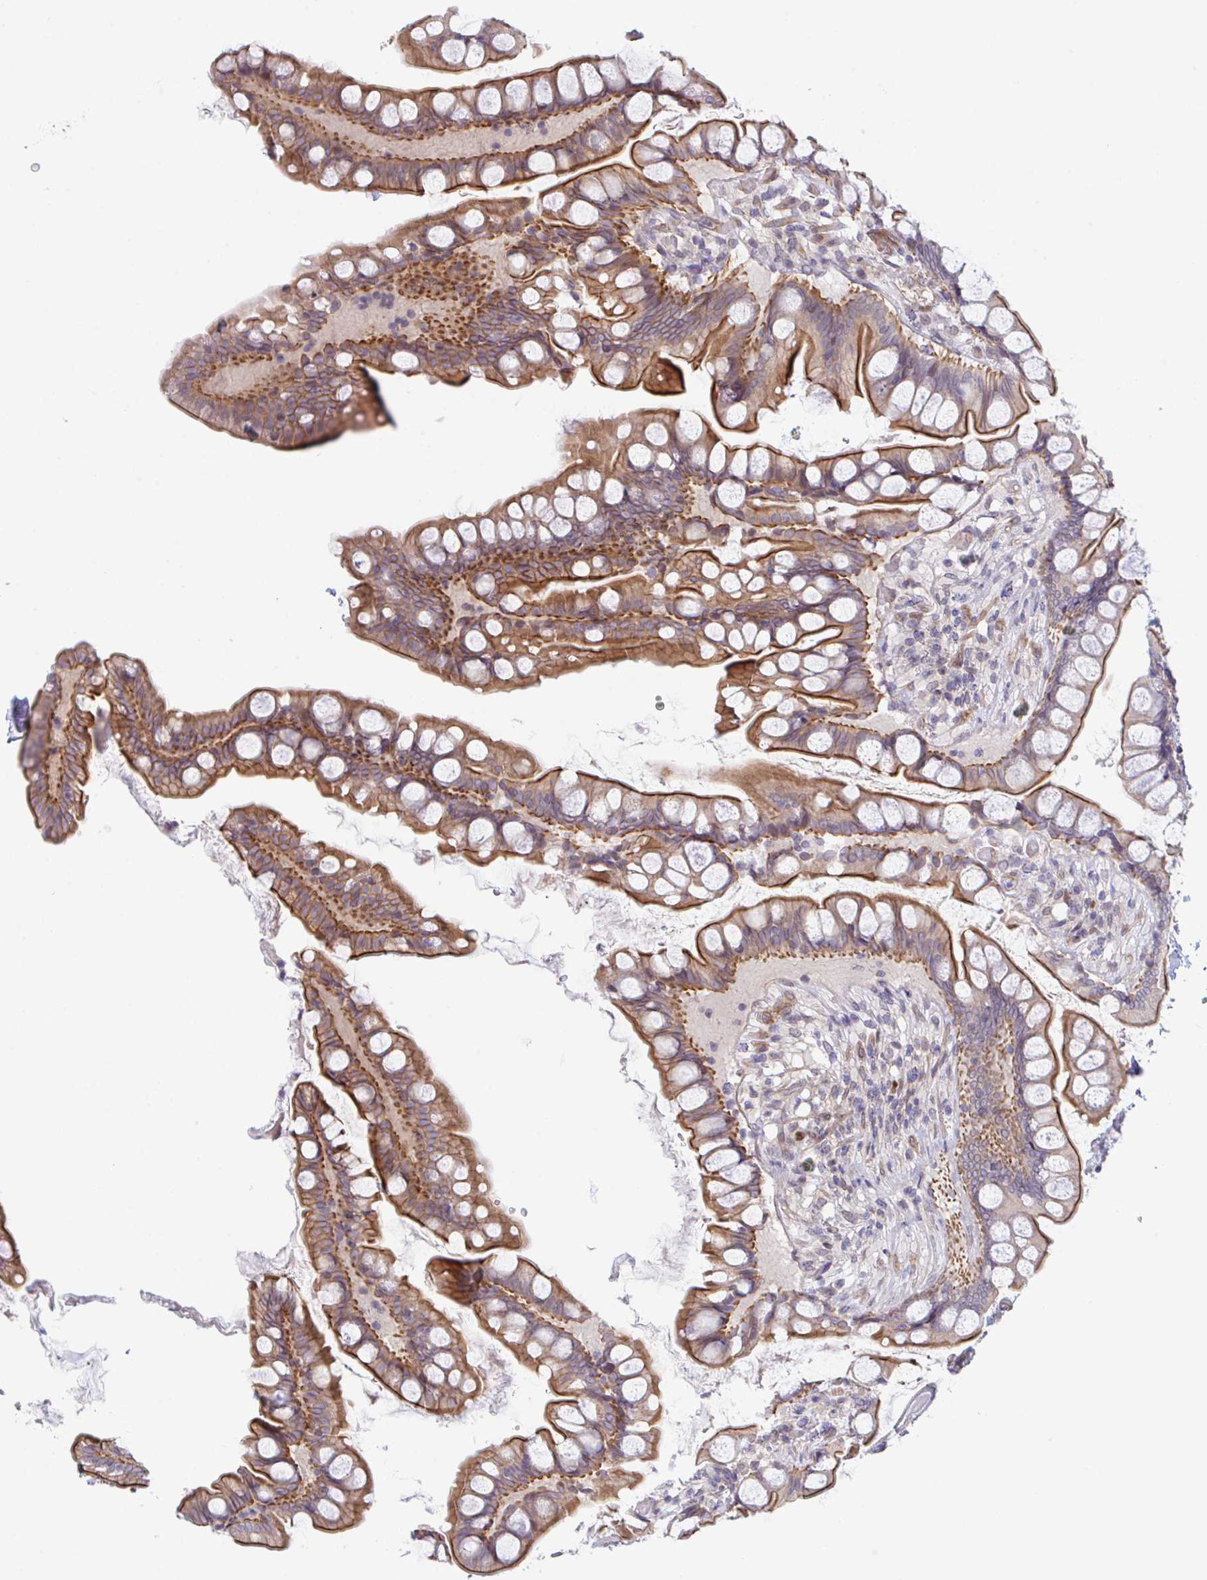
{"staining": {"intensity": "strong", "quantity": "25%-75%", "location": "cytoplasmic/membranous"}, "tissue": "small intestine", "cell_type": "Glandular cells", "image_type": "normal", "snomed": [{"axis": "morphology", "description": "Normal tissue, NOS"}, {"axis": "topography", "description": "Small intestine"}], "caption": "Normal small intestine exhibits strong cytoplasmic/membranous staining in approximately 25%-75% of glandular cells, visualized by immunohistochemistry. Using DAB (3,3'-diaminobenzidine) (brown) and hematoxylin (blue) stains, captured at high magnification using brightfield microscopy.", "gene": "ZBED3", "patient": {"sex": "male", "age": 70}}